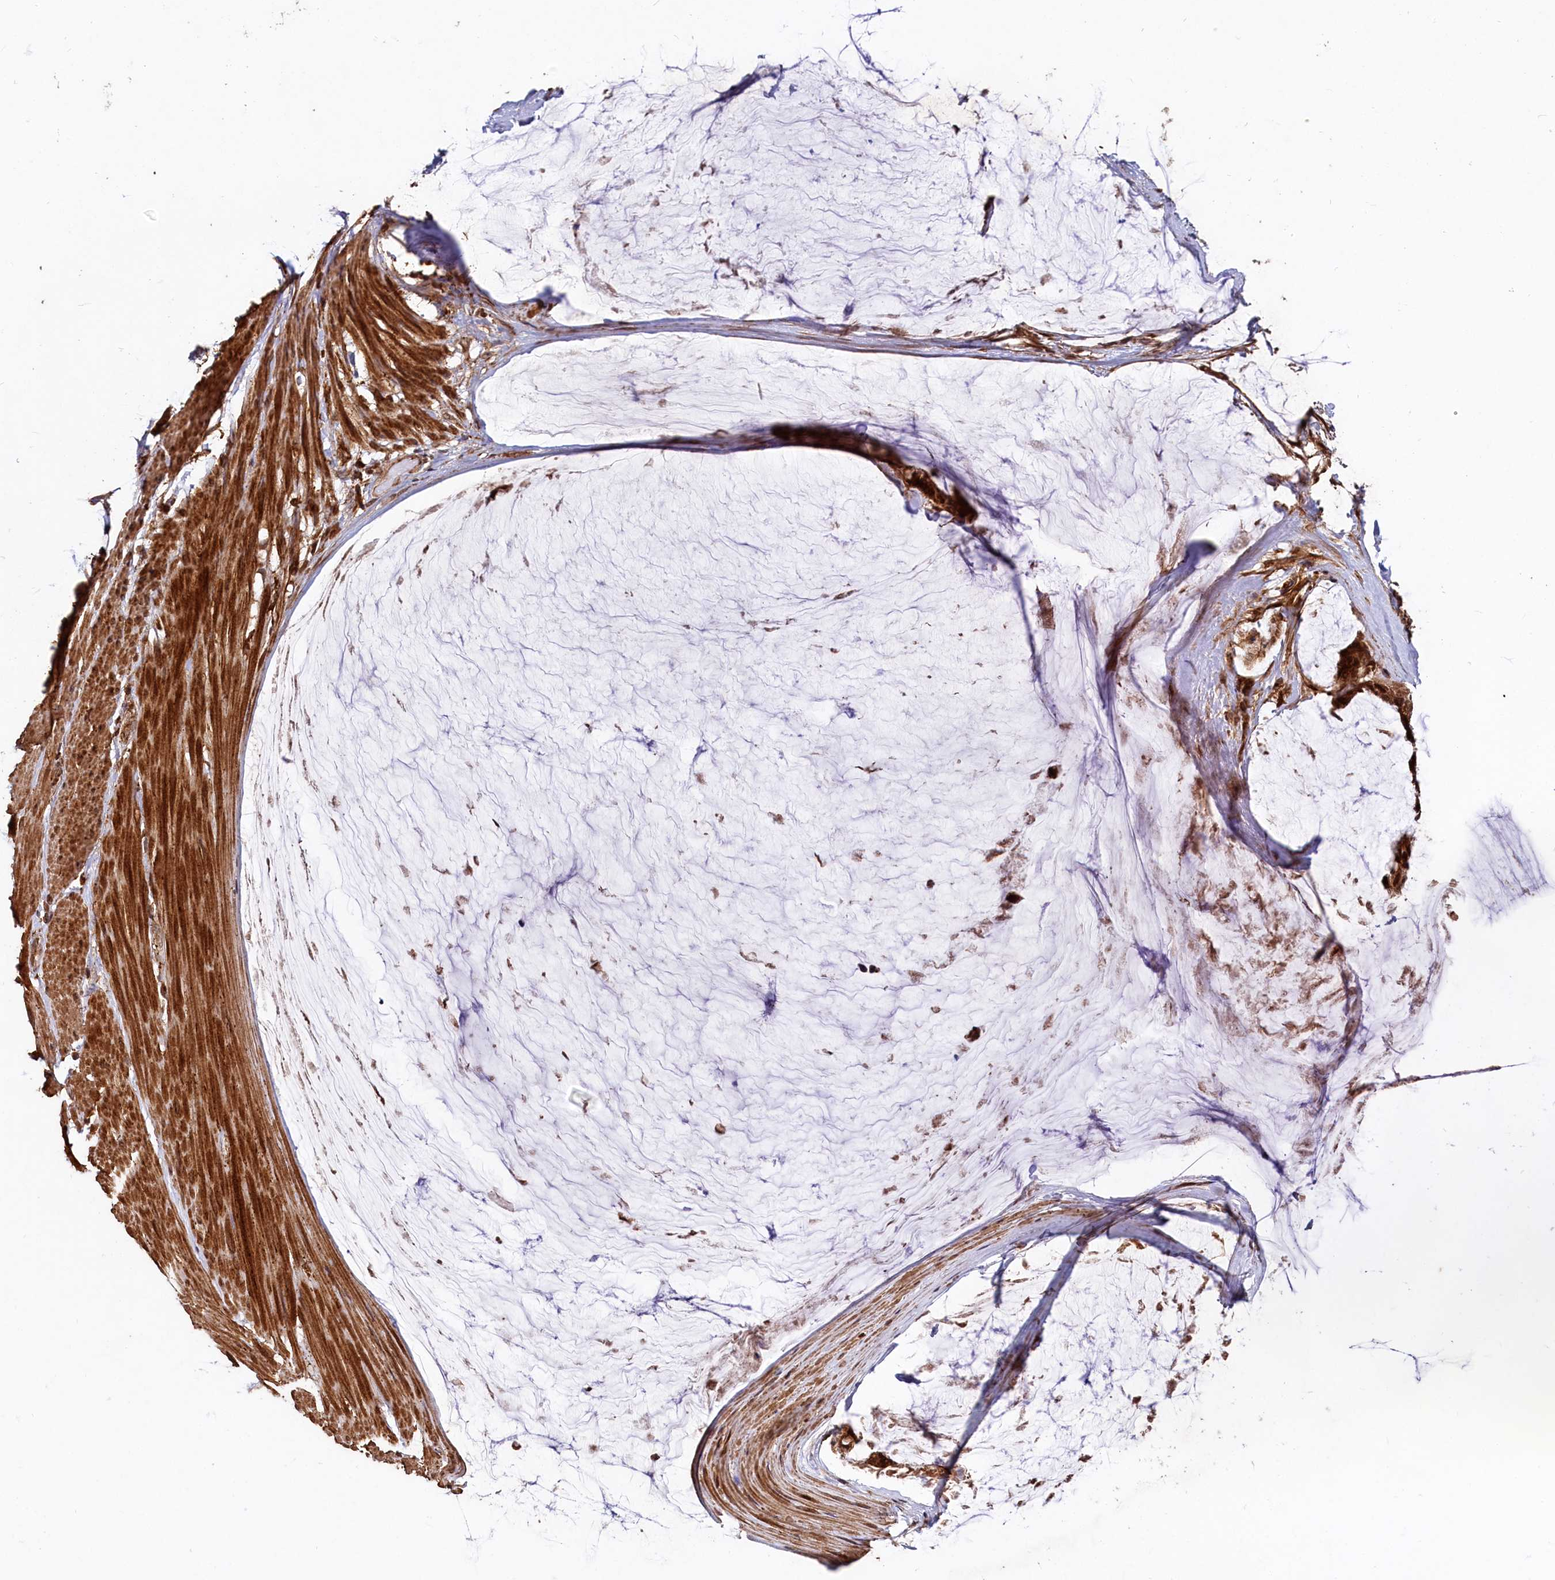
{"staining": {"intensity": "strong", "quantity": ">75%", "location": "cytoplasmic/membranous,nuclear"}, "tissue": "ovarian cancer", "cell_type": "Tumor cells", "image_type": "cancer", "snomed": [{"axis": "morphology", "description": "Cystadenocarcinoma, mucinous, NOS"}, {"axis": "topography", "description": "Ovary"}], "caption": "IHC image of neoplastic tissue: ovarian mucinous cystadenocarcinoma stained using immunohistochemistry (IHC) demonstrates high levels of strong protein expression localized specifically in the cytoplasmic/membranous and nuclear of tumor cells, appearing as a cytoplasmic/membranous and nuclear brown color.", "gene": "TRIM23", "patient": {"sex": "female", "age": 39}}